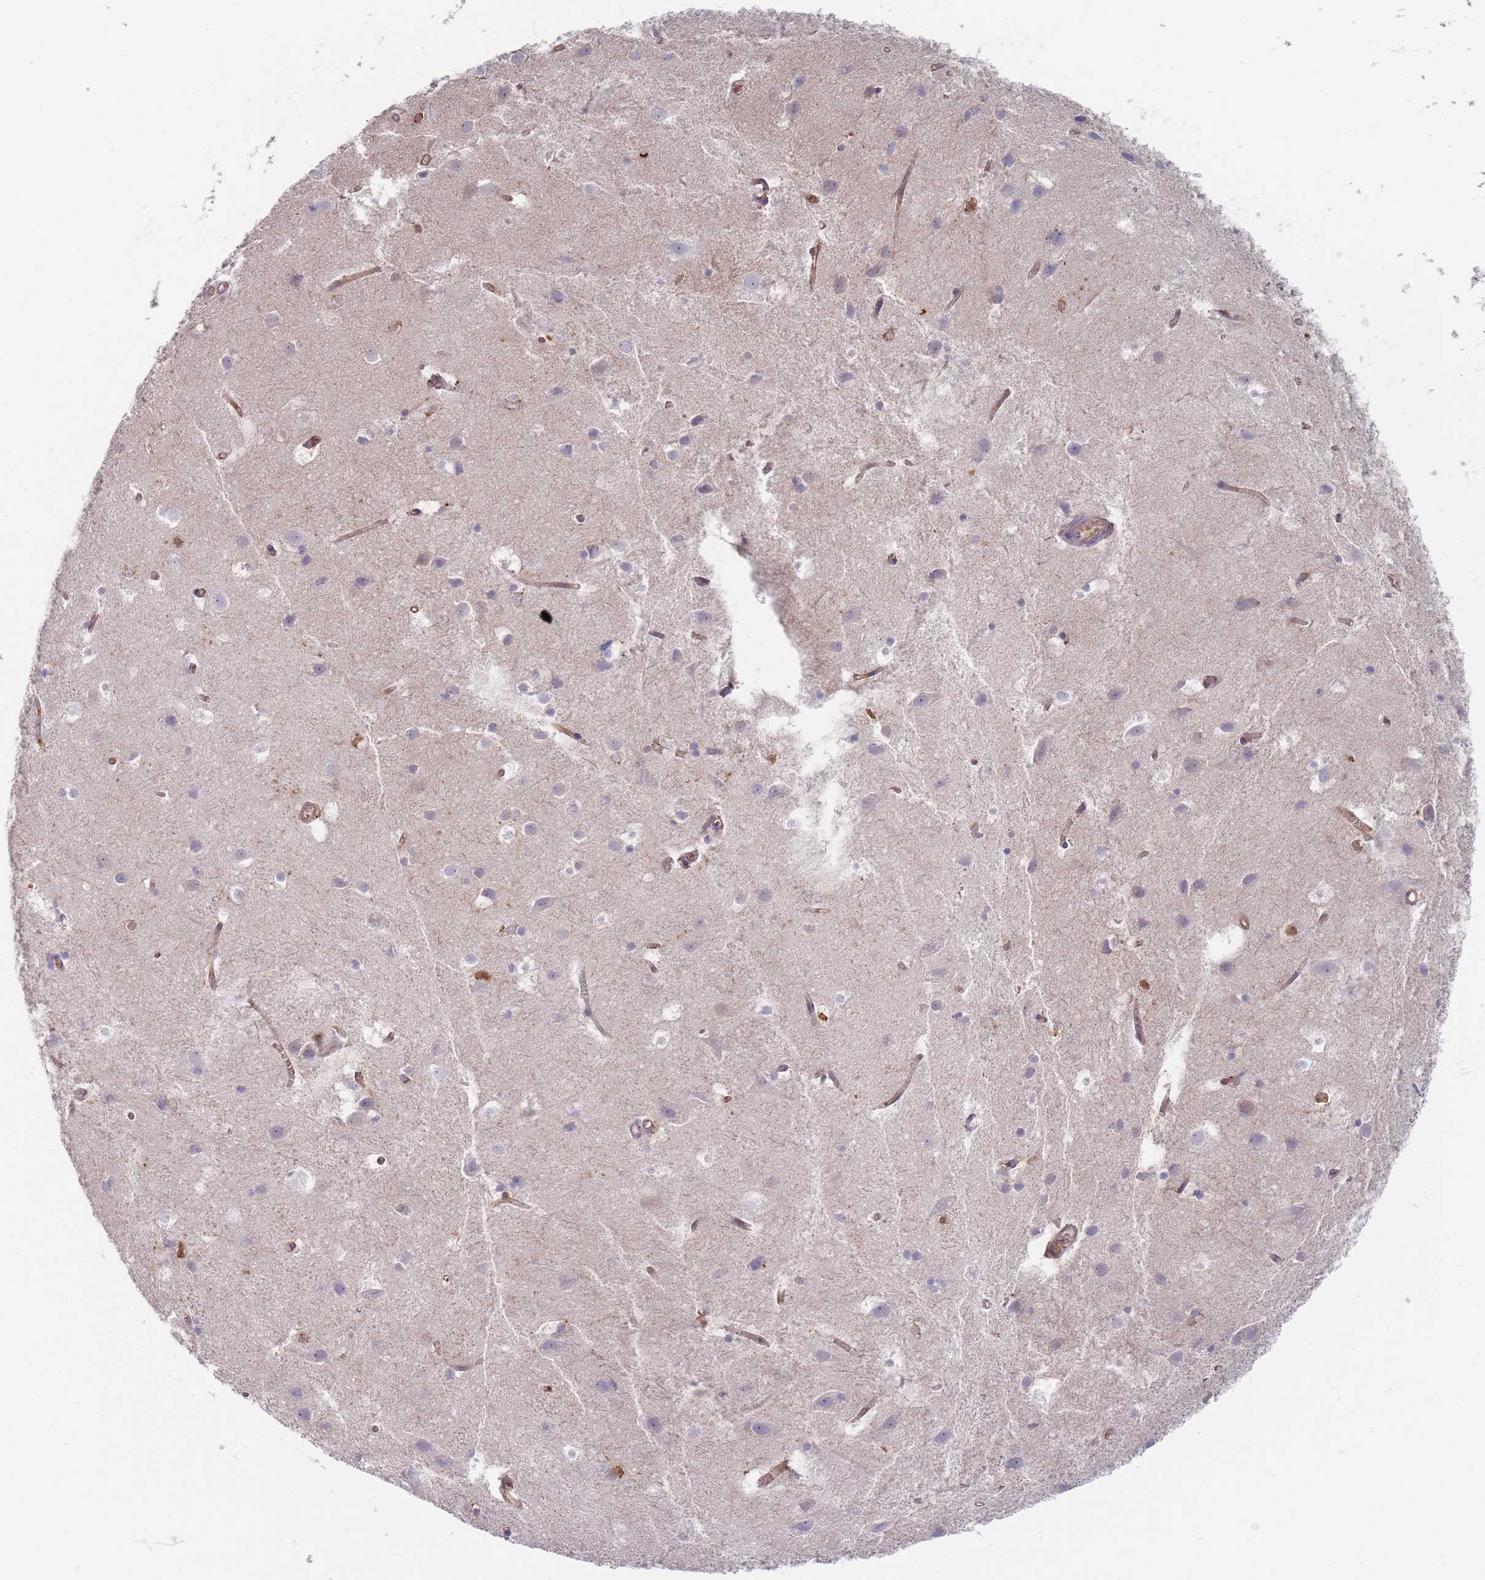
{"staining": {"intensity": "weak", "quantity": ">75%", "location": "cytoplasmic/membranous"}, "tissue": "cerebral cortex", "cell_type": "Endothelial cells", "image_type": "normal", "snomed": [{"axis": "morphology", "description": "Normal tissue, NOS"}, {"axis": "topography", "description": "Cerebral cortex"}], "caption": "The micrograph reveals immunohistochemical staining of benign cerebral cortex. There is weak cytoplasmic/membranous expression is seen in about >75% of endothelial cells.", "gene": "APPL2", "patient": {"sex": "male", "age": 54}}